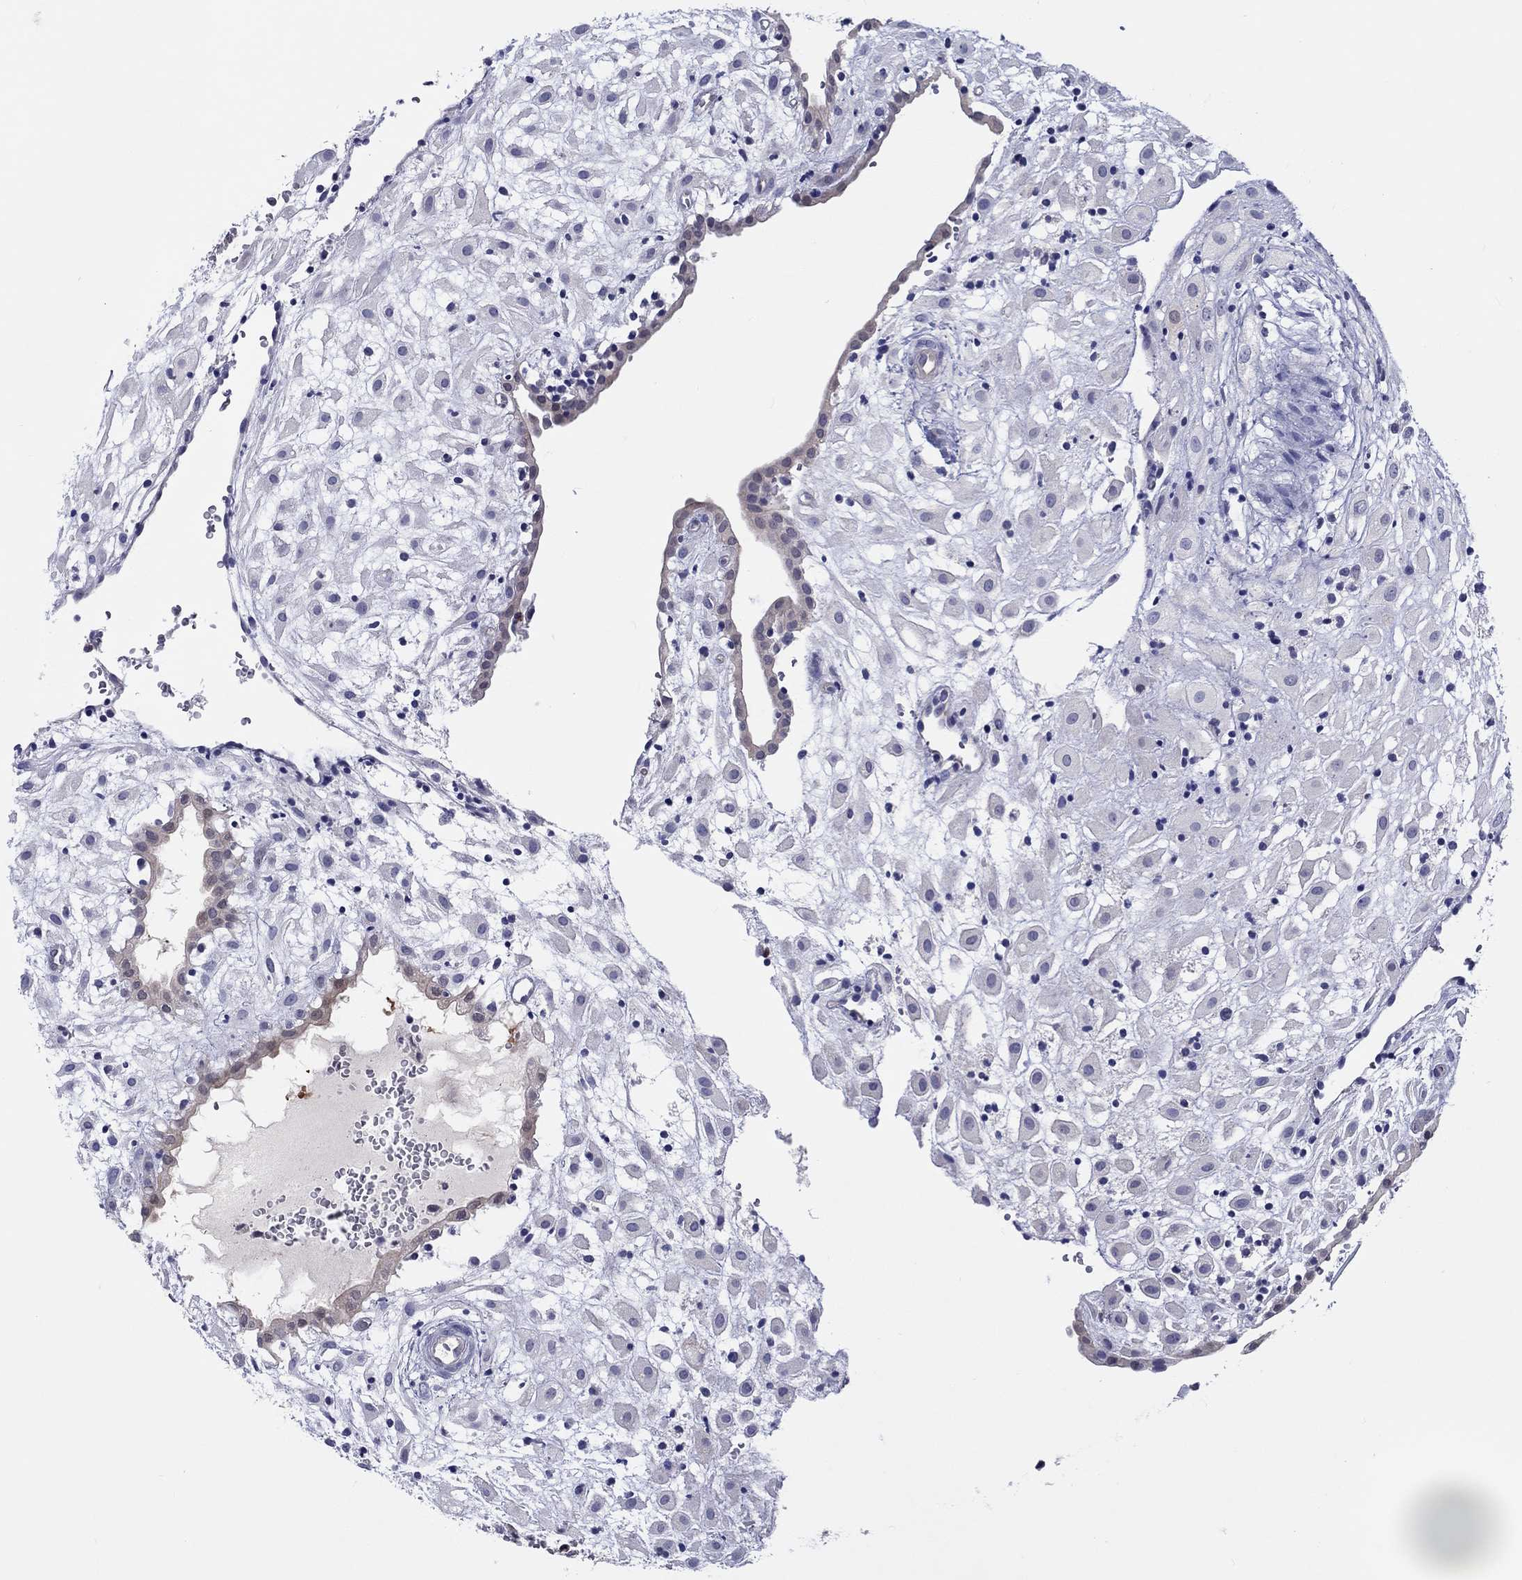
{"staining": {"intensity": "negative", "quantity": "none", "location": "none"}, "tissue": "placenta", "cell_type": "Decidual cells", "image_type": "normal", "snomed": [{"axis": "morphology", "description": "Normal tissue, NOS"}, {"axis": "topography", "description": "Placenta"}], "caption": "Decidual cells are negative for brown protein staining in benign placenta. (Immunohistochemistry, brightfield microscopy, high magnification).", "gene": "ABCG4", "patient": {"sex": "female", "age": 24}}